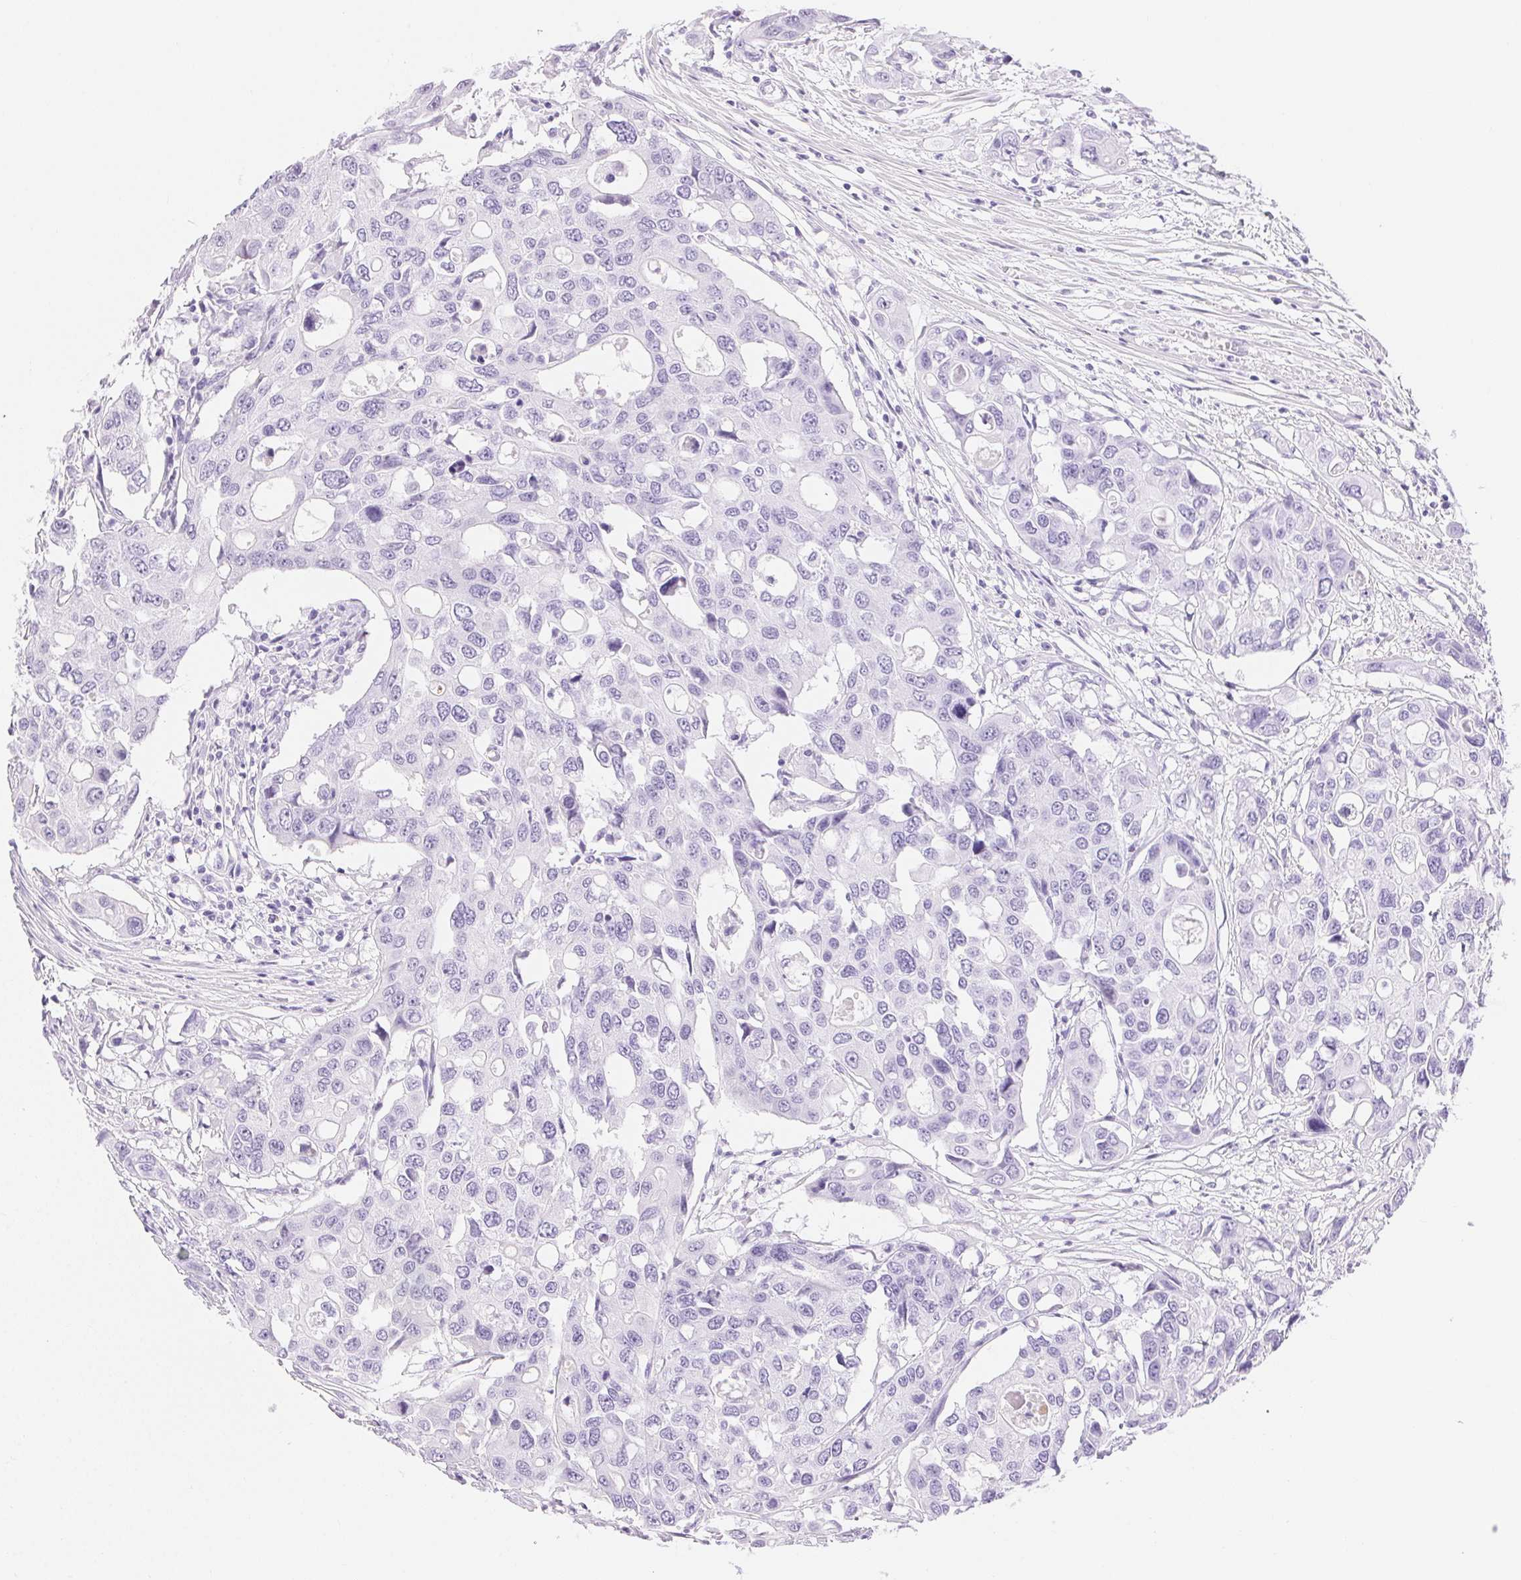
{"staining": {"intensity": "negative", "quantity": "none", "location": "none"}, "tissue": "colorectal cancer", "cell_type": "Tumor cells", "image_type": "cancer", "snomed": [{"axis": "morphology", "description": "Adenocarcinoma, NOS"}, {"axis": "topography", "description": "Colon"}], "caption": "Immunohistochemistry (IHC) histopathology image of human adenocarcinoma (colorectal) stained for a protein (brown), which shows no staining in tumor cells.", "gene": "CLDN16", "patient": {"sex": "male", "age": 77}}